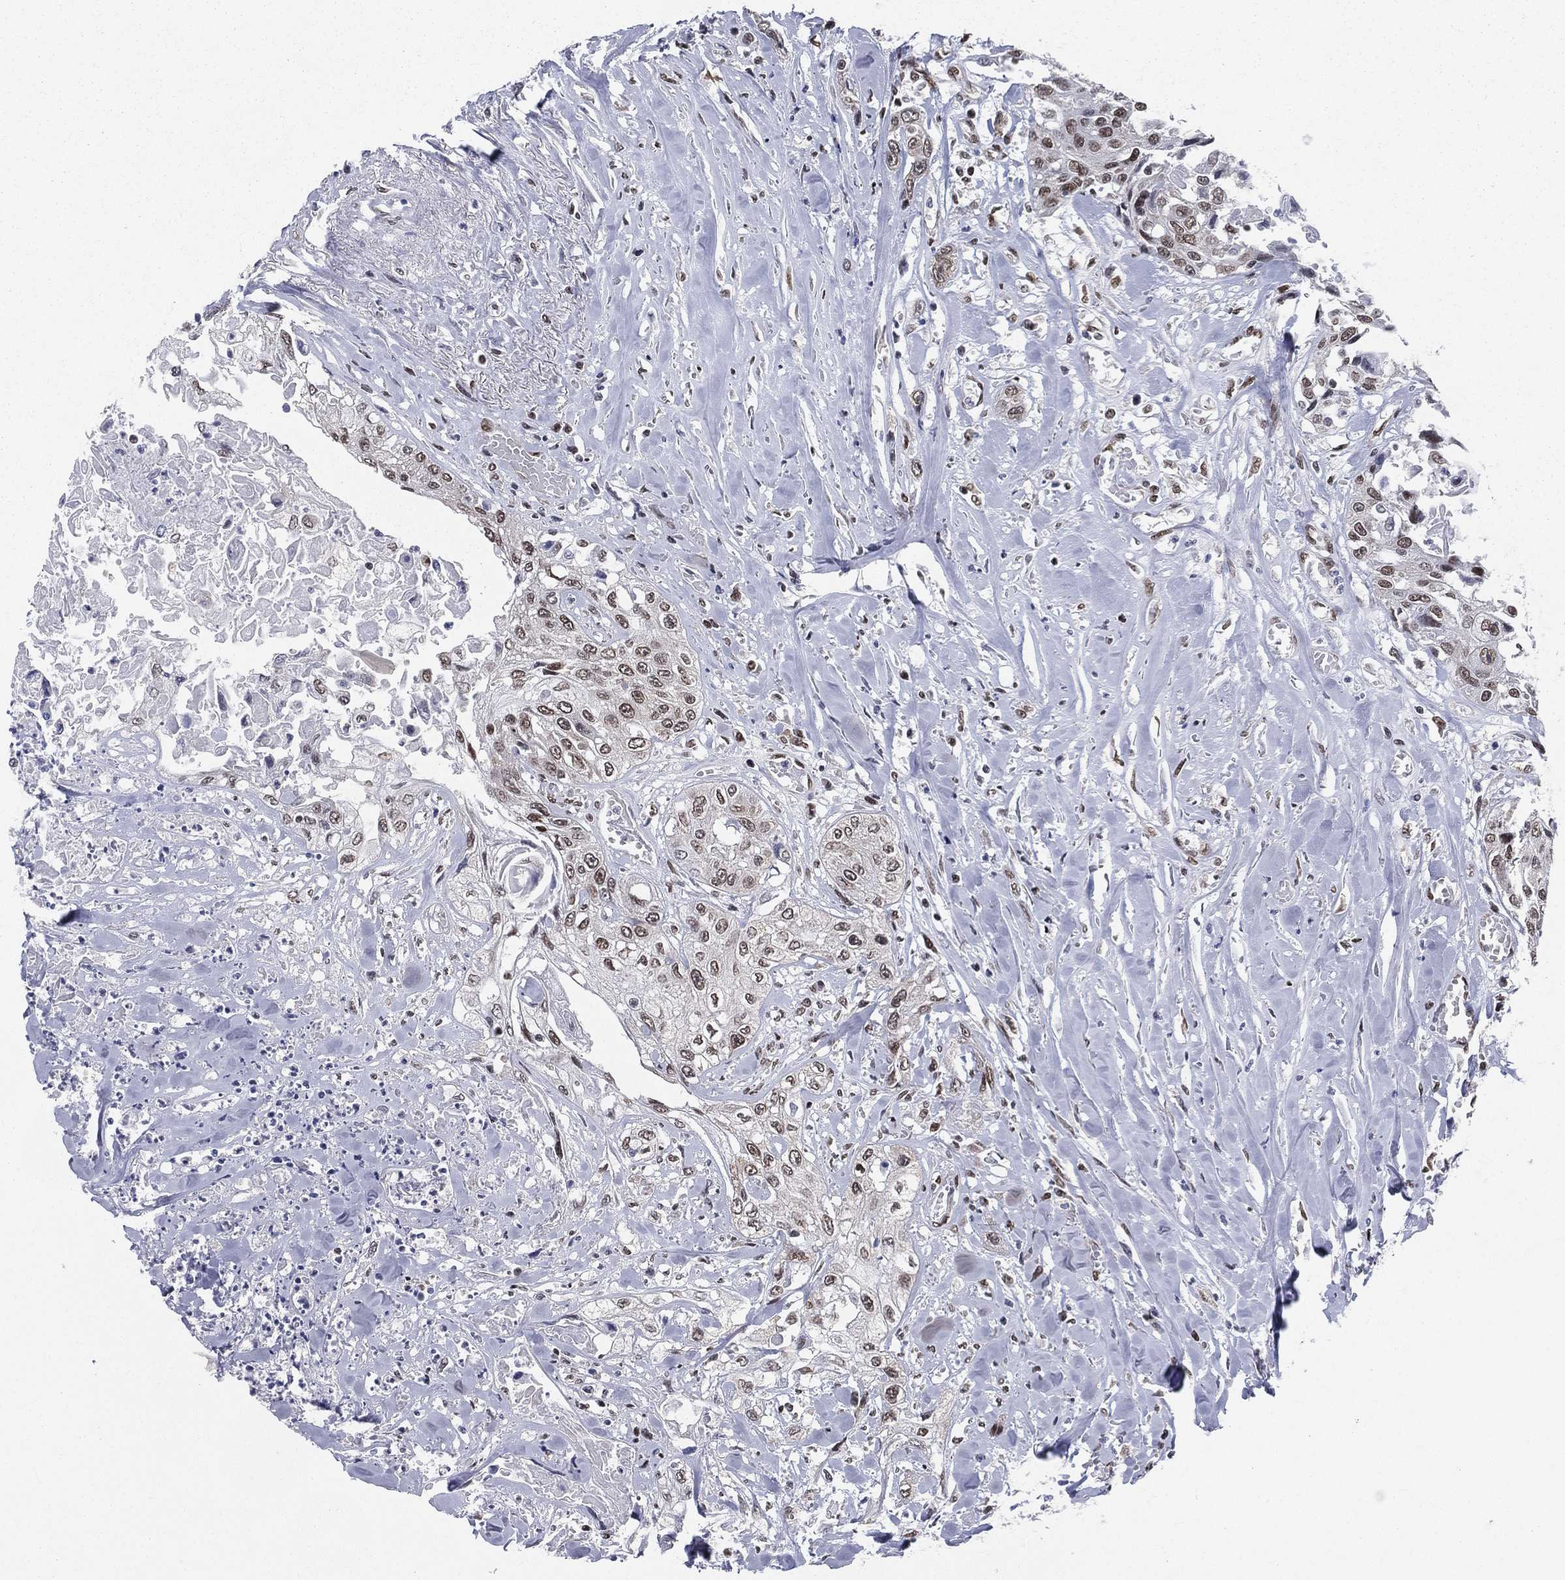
{"staining": {"intensity": "moderate", "quantity": ">75%", "location": "nuclear"}, "tissue": "head and neck cancer", "cell_type": "Tumor cells", "image_type": "cancer", "snomed": [{"axis": "morphology", "description": "Normal tissue, NOS"}, {"axis": "morphology", "description": "Squamous cell carcinoma, NOS"}, {"axis": "topography", "description": "Oral tissue"}, {"axis": "topography", "description": "Peripheral nerve tissue"}, {"axis": "topography", "description": "Head-Neck"}], "caption": "Immunohistochemistry (IHC) of squamous cell carcinoma (head and neck) exhibits medium levels of moderate nuclear expression in about >75% of tumor cells. The protein is stained brown, and the nuclei are stained in blue (DAB (3,3'-diaminobenzidine) IHC with brightfield microscopy, high magnification).", "gene": "FUBP3", "patient": {"sex": "female", "age": 59}}